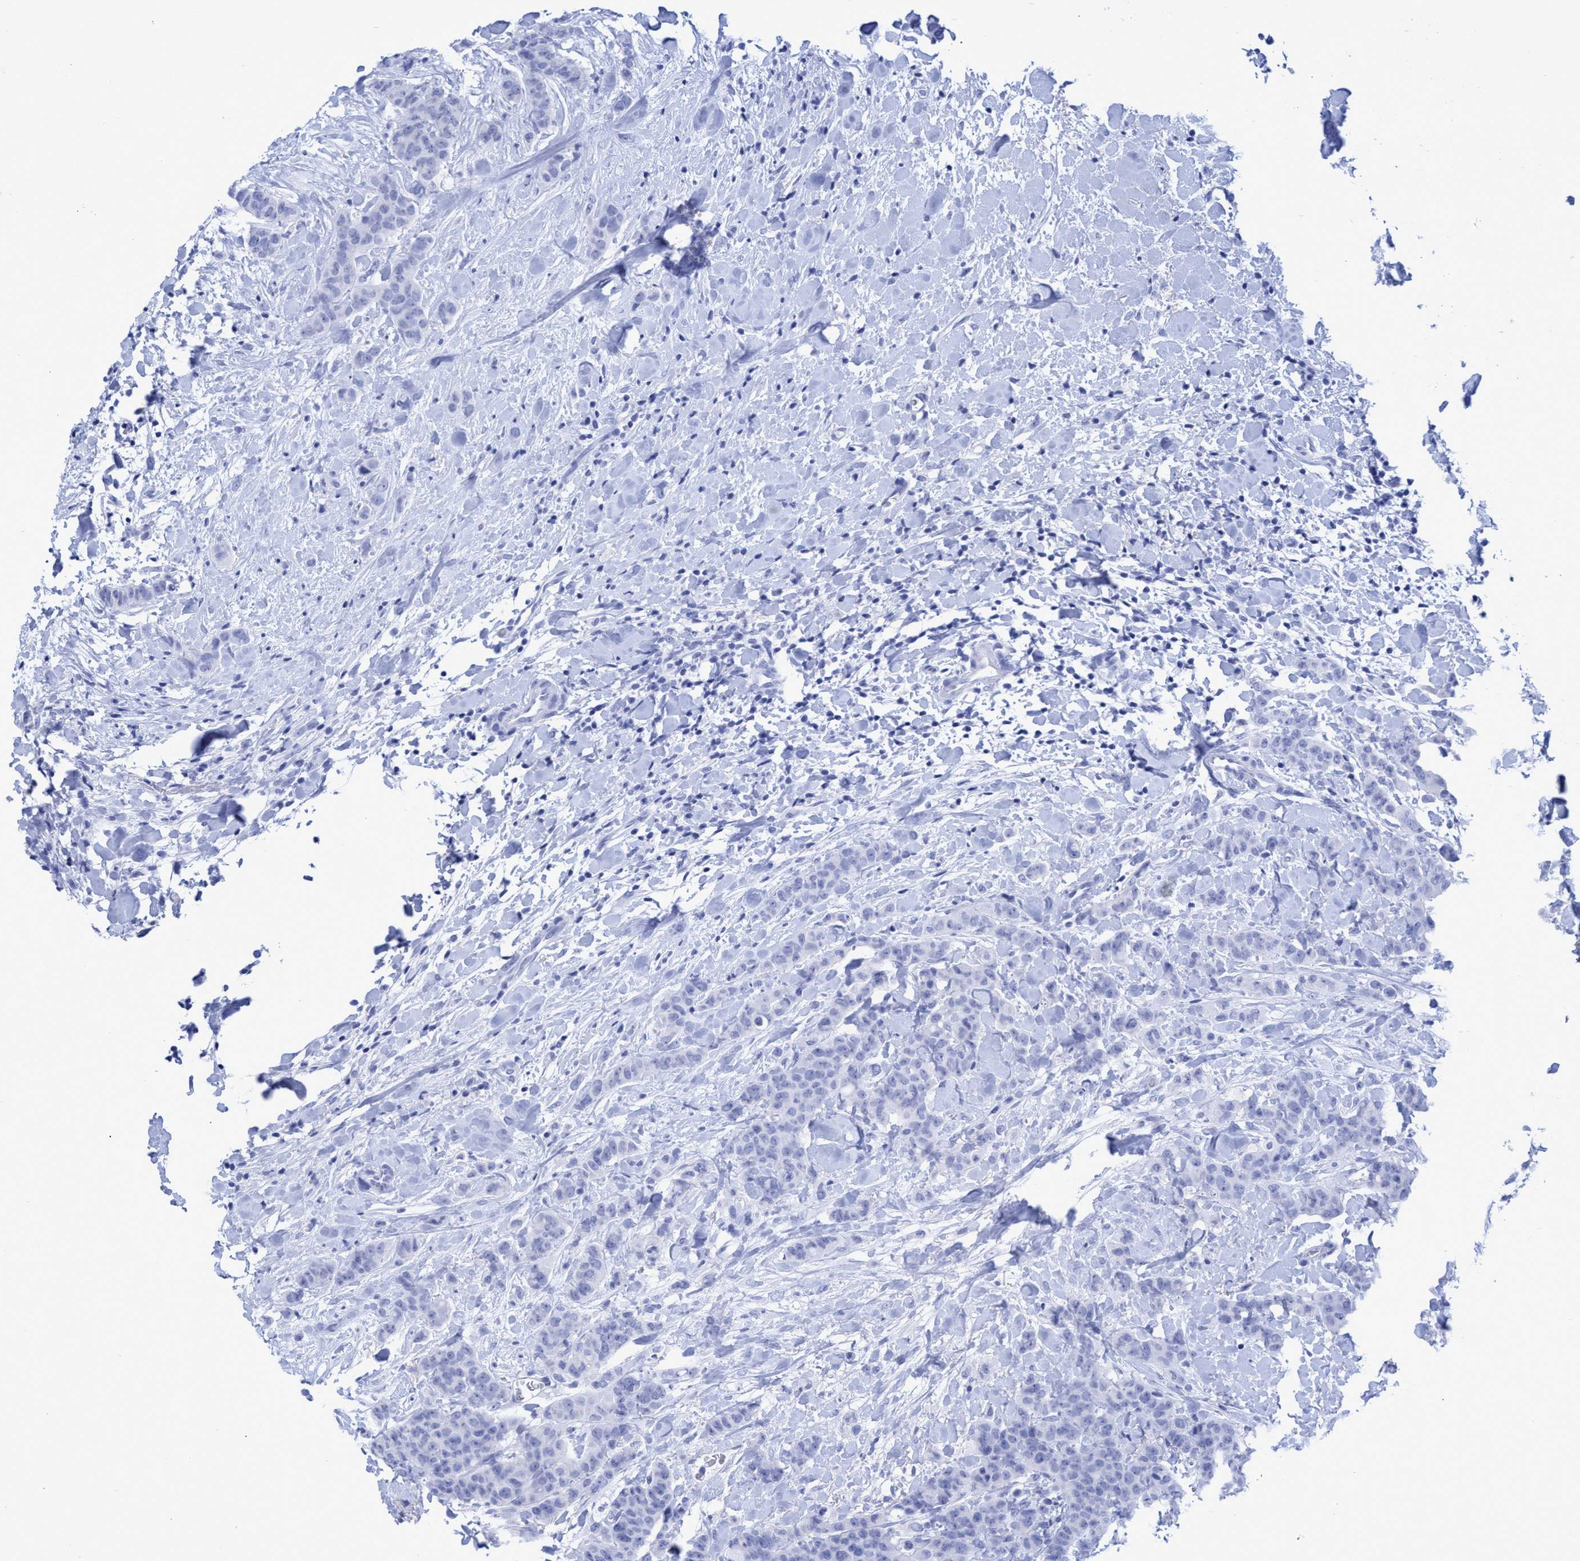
{"staining": {"intensity": "negative", "quantity": "none", "location": "none"}, "tissue": "breast cancer", "cell_type": "Tumor cells", "image_type": "cancer", "snomed": [{"axis": "morphology", "description": "Normal tissue, NOS"}, {"axis": "morphology", "description": "Duct carcinoma"}, {"axis": "topography", "description": "Breast"}], "caption": "Photomicrograph shows no protein staining in tumor cells of infiltrating ductal carcinoma (breast) tissue.", "gene": "INSL6", "patient": {"sex": "female", "age": 40}}